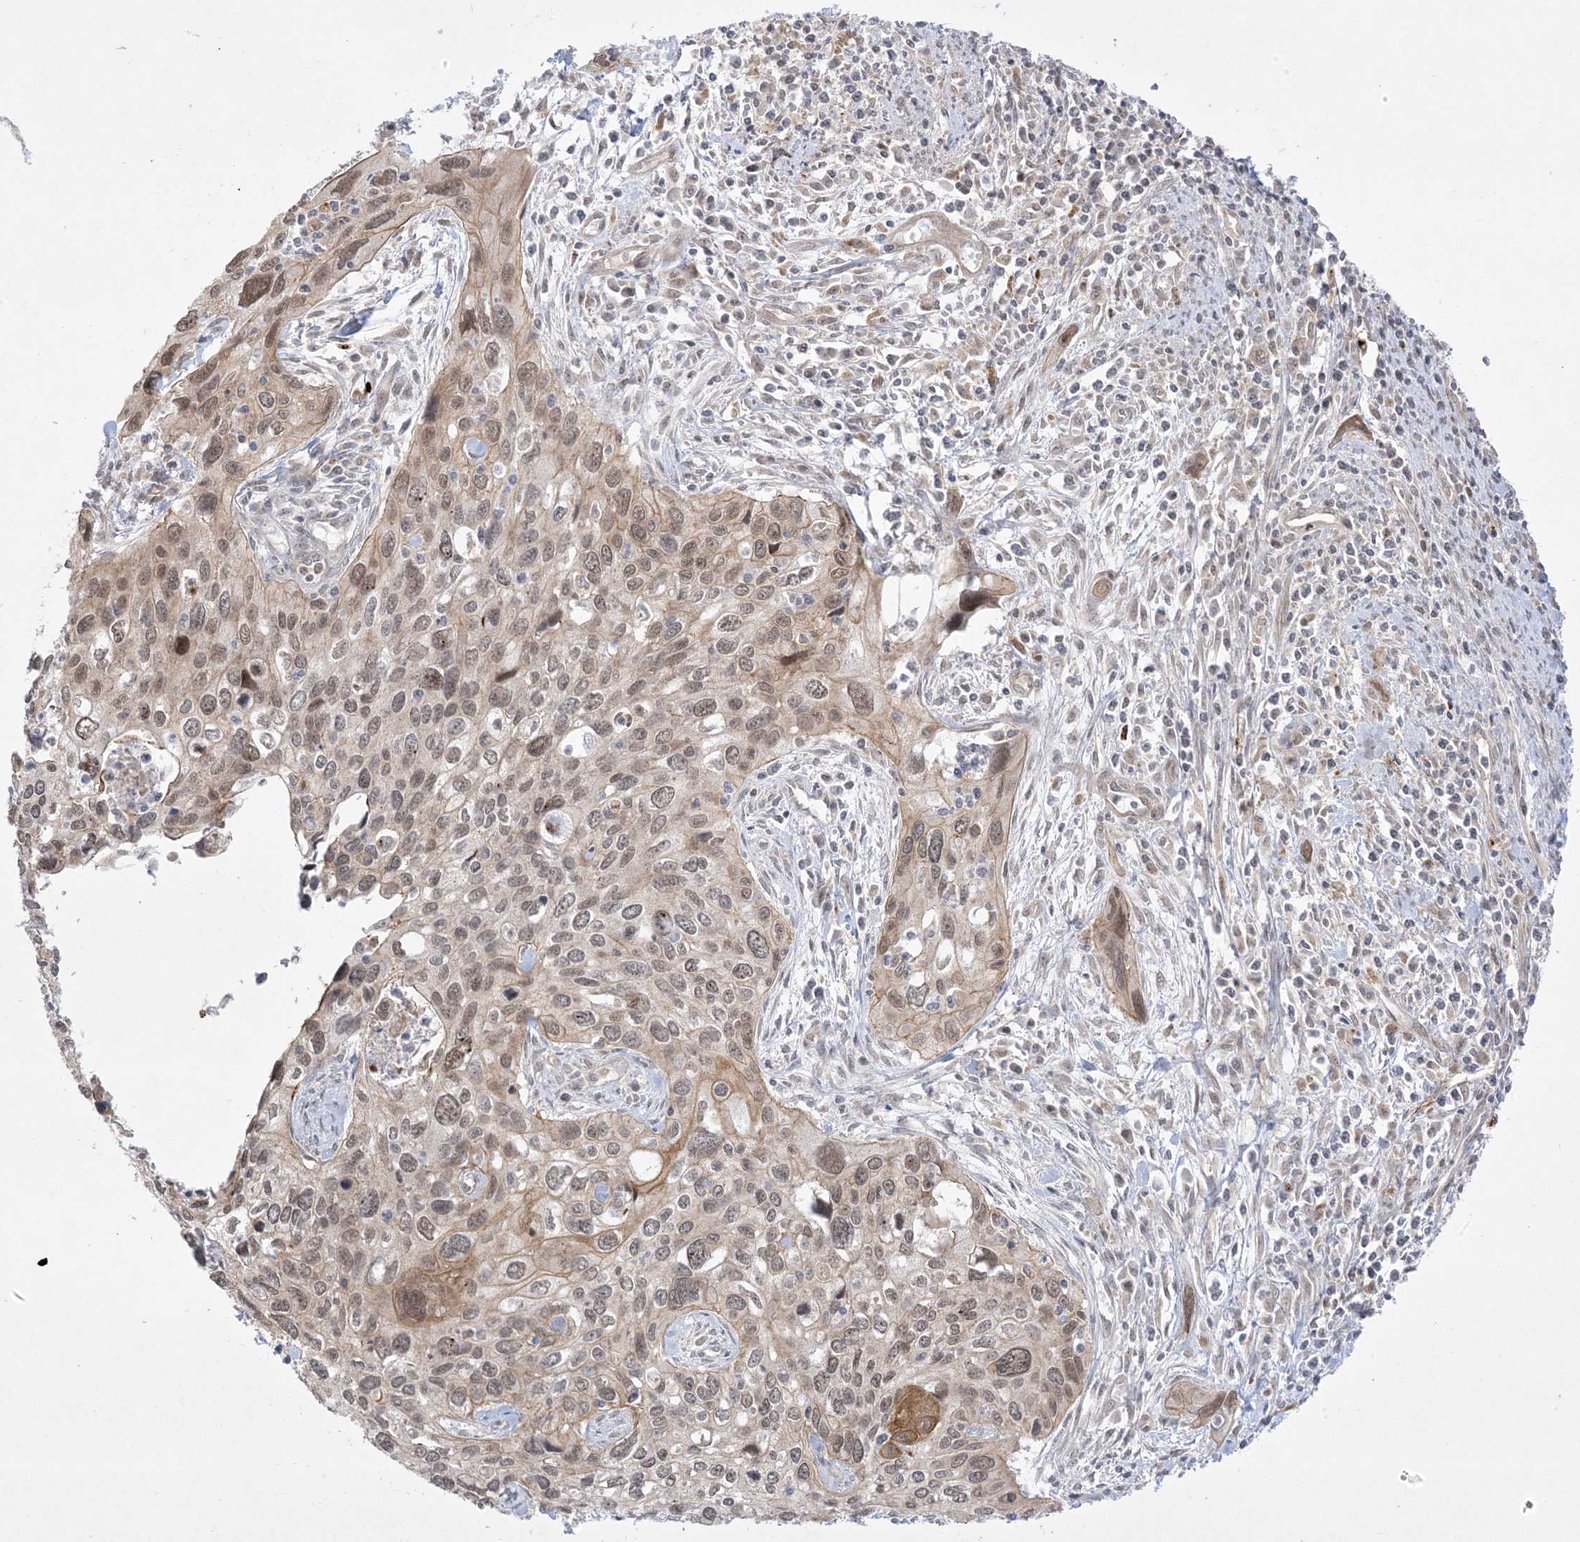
{"staining": {"intensity": "moderate", "quantity": ">75%", "location": "cytoplasmic/membranous,nuclear"}, "tissue": "cervical cancer", "cell_type": "Tumor cells", "image_type": "cancer", "snomed": [{"axis": "morphology", "description": "Squamous cell carcinoma, NOS"}, {"axis": "topography", "description": "Cervix"}], "caption": "The histopathology image reveals staining of cervical cancer, revealing moderate cytoplasmic/membranous and nuclear protein positivity (brown color) within tumor cells.", "gene": "PTK6", "patient": {"sex": "female", "age": 55}}